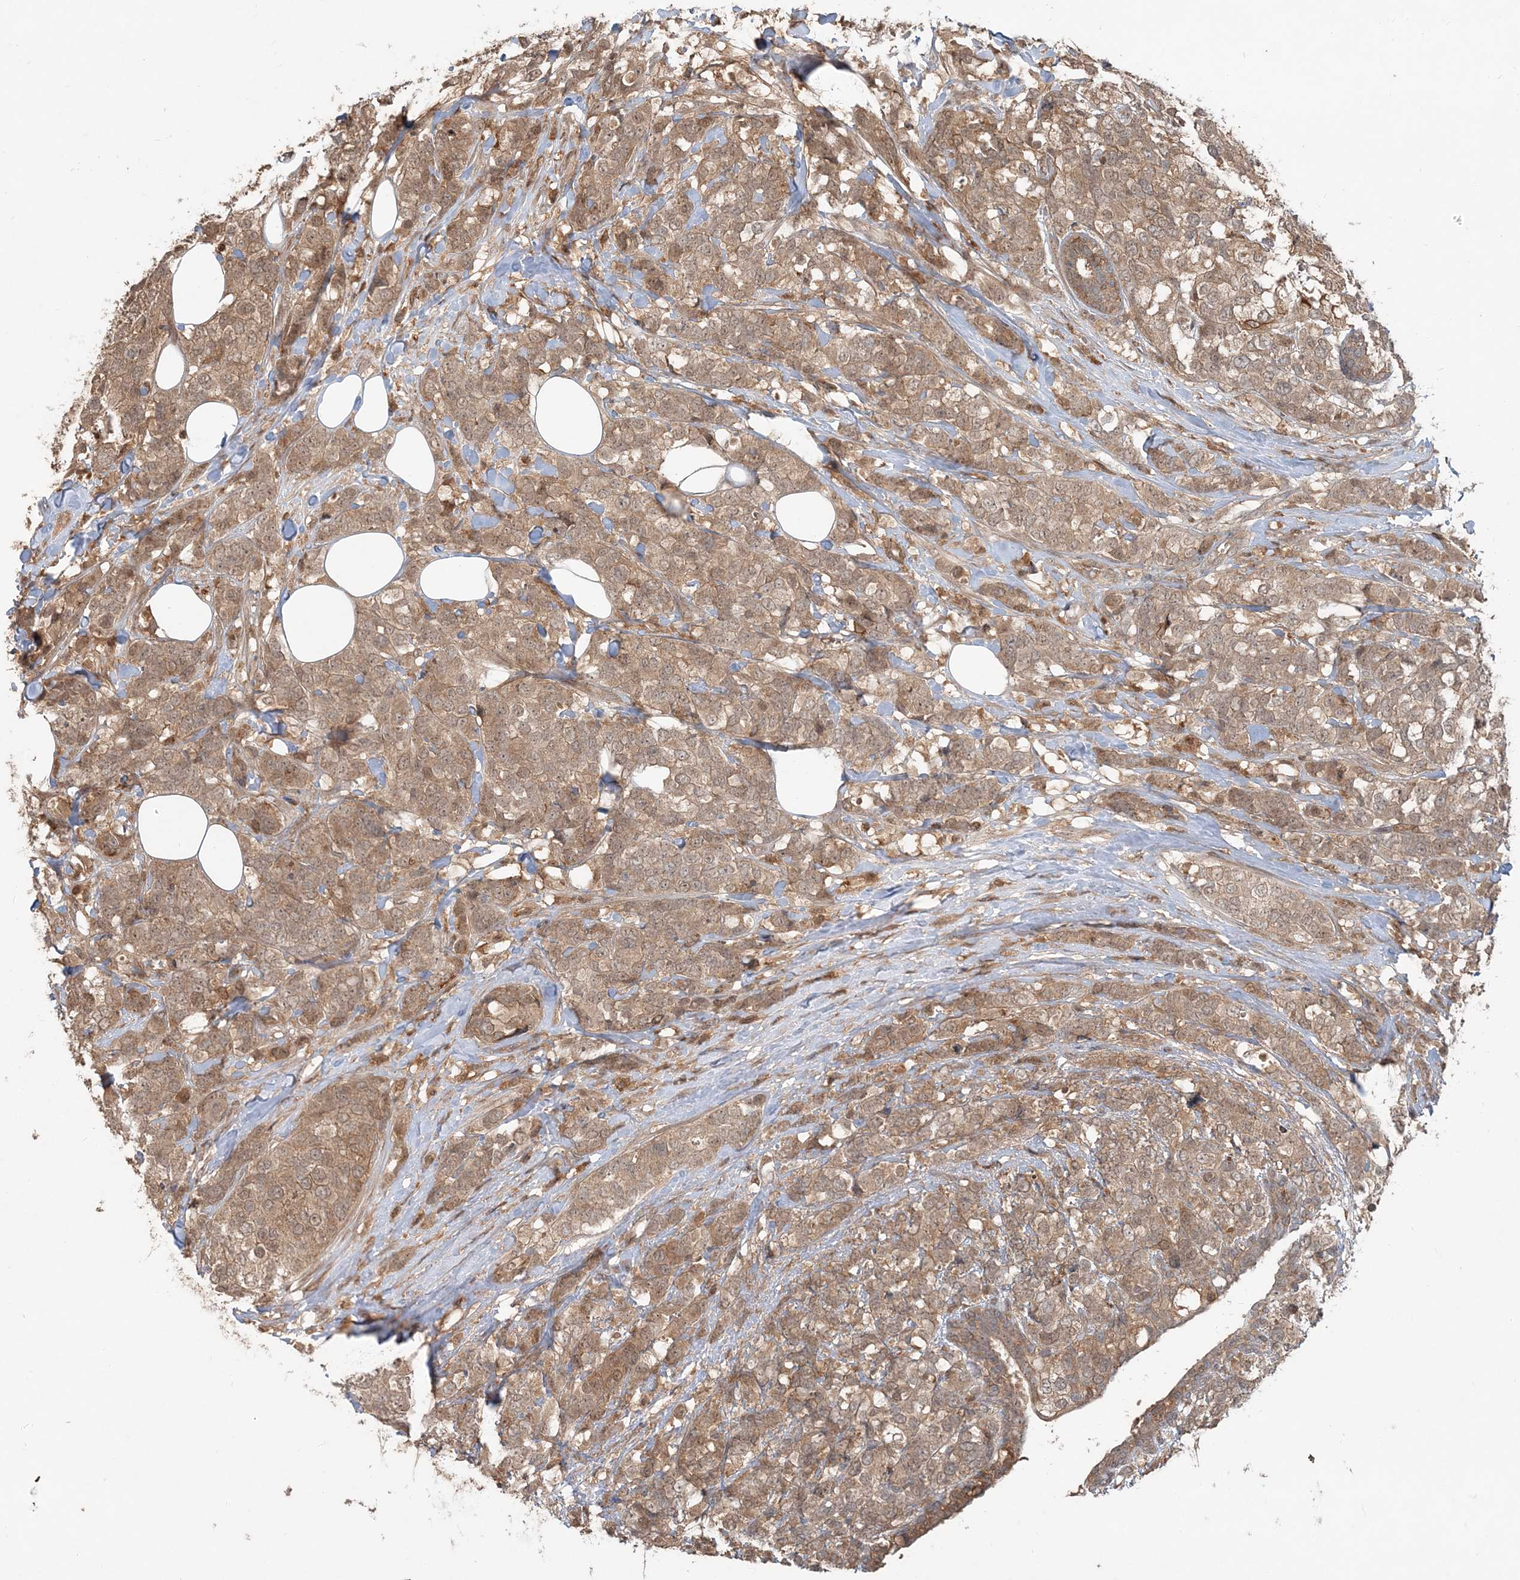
{"staining": {"intensity": "moderate", "quantity": ">75%", "location": "cytoplasmic/membranous"}, "tissue": "breast cancer", "cell_type": "Tumor cells", "image_type": "cancer", "snomed": [{"axis": "morphology", "description": "Lobular carcinoma"}, {"axis": "topography", "description": "Breast"}], "caption": "A histopathology image showing moderate cytoplasmic/membranous expression in about >75% of tumor cells in breast cancer, as visualized by brown immunohistochemical staining.", "gene": "CAB39", "patient": {"sex": "female", "age": 59}}